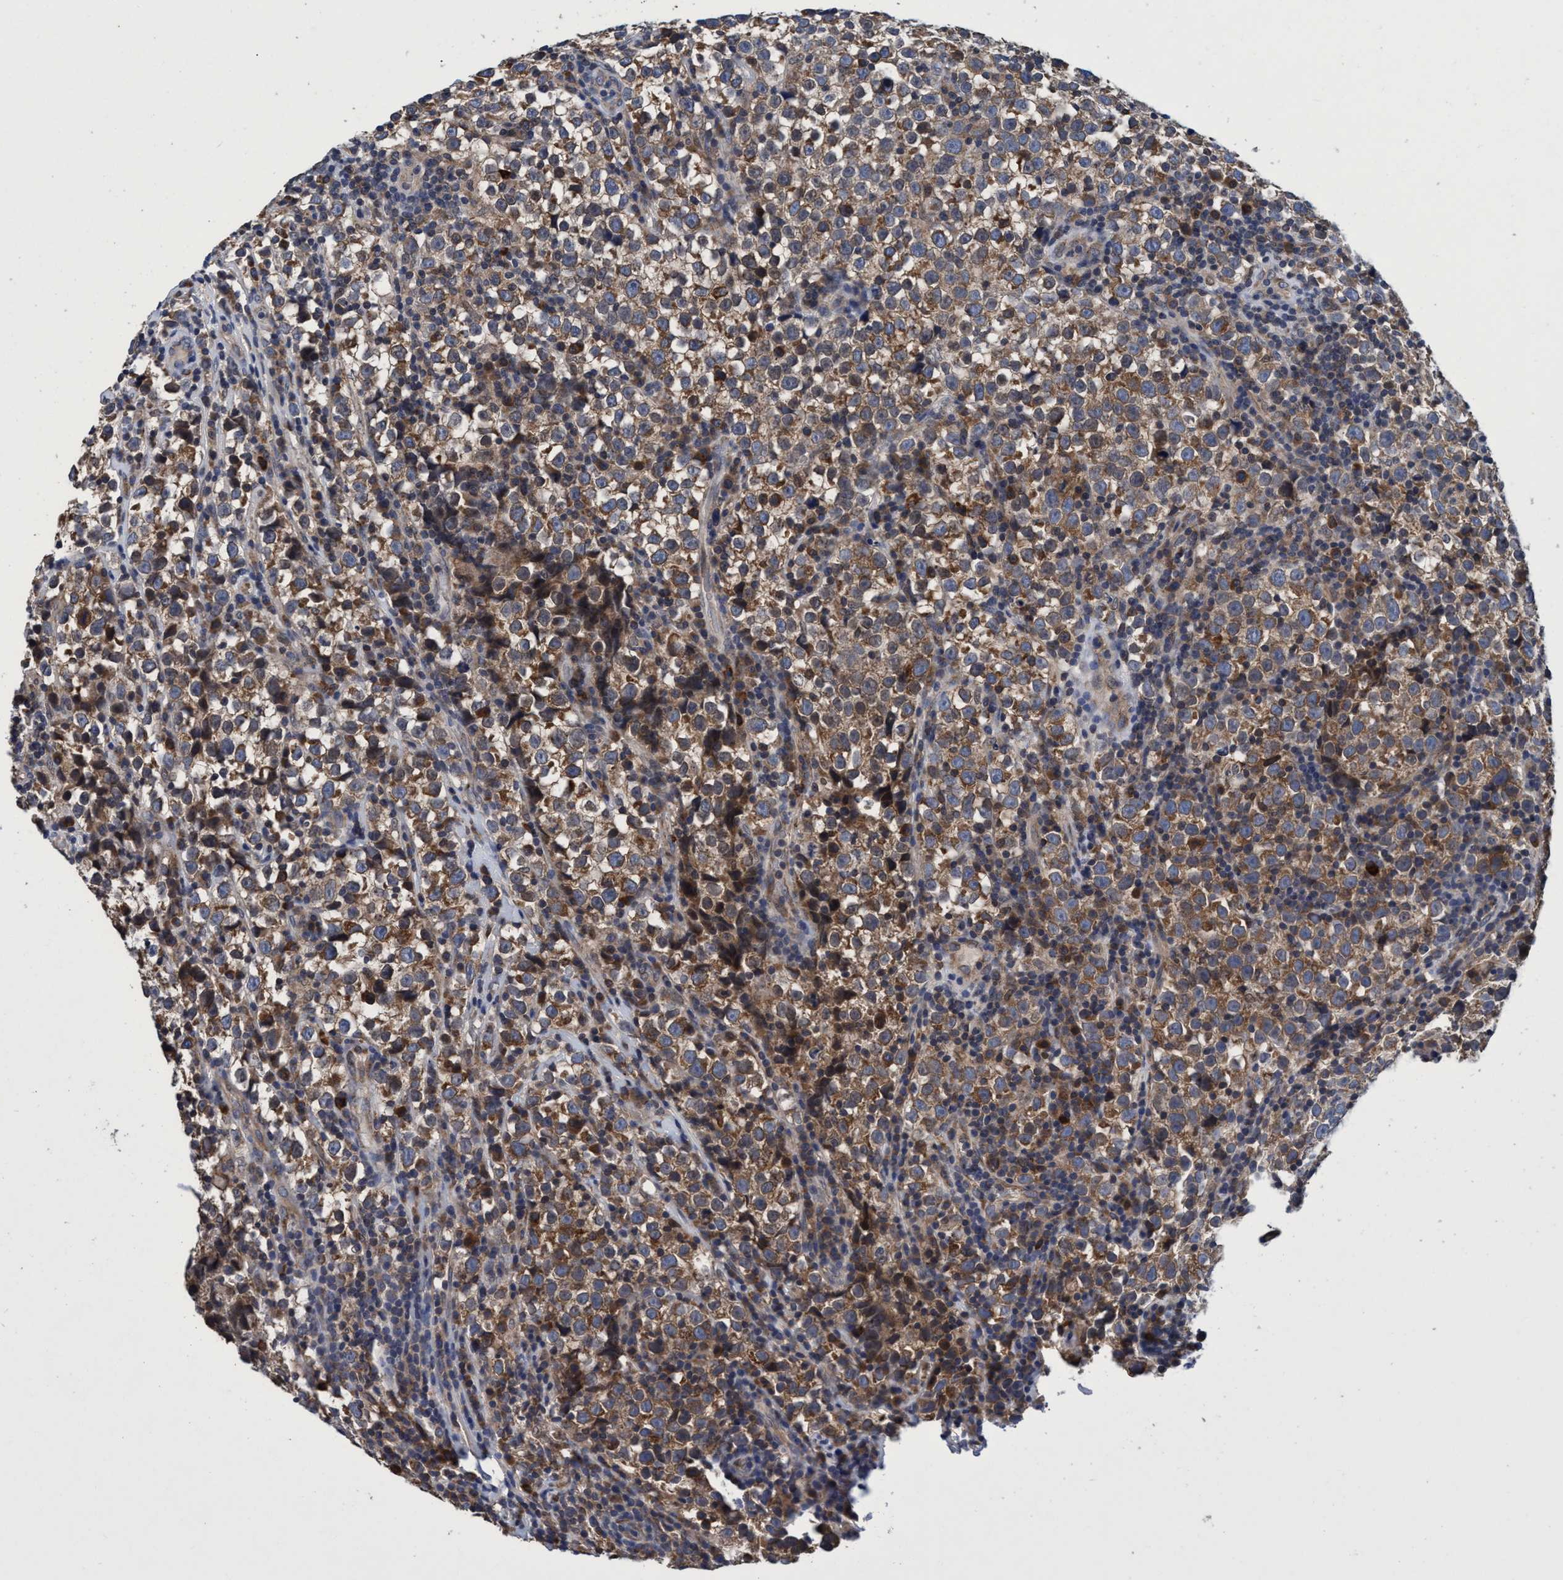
{"staining": {"intensity": "weak", "quantity": ">75%", "location": "cytoplasmic/membranous"}, "tissue": "testis cancer", "cell_type": "Tumor cells", "image_type": "cancer", "snomed": [{"axis": "morphology", "description": "Normal tissue, NOS"}, {"axis": "morphology", "description": "Seminoma, NOS"}, {"axis": "topography", "description": "Testis"}], "caption": "This photomicrograph reveals immunohistochemistry staining of human testis cancer, with low weak cytoplasmic/membranous positivity in approximately >75% of tumor cells.", "gene": "CALCOCO2", "patient": {"sex": "male", "age": 43}}